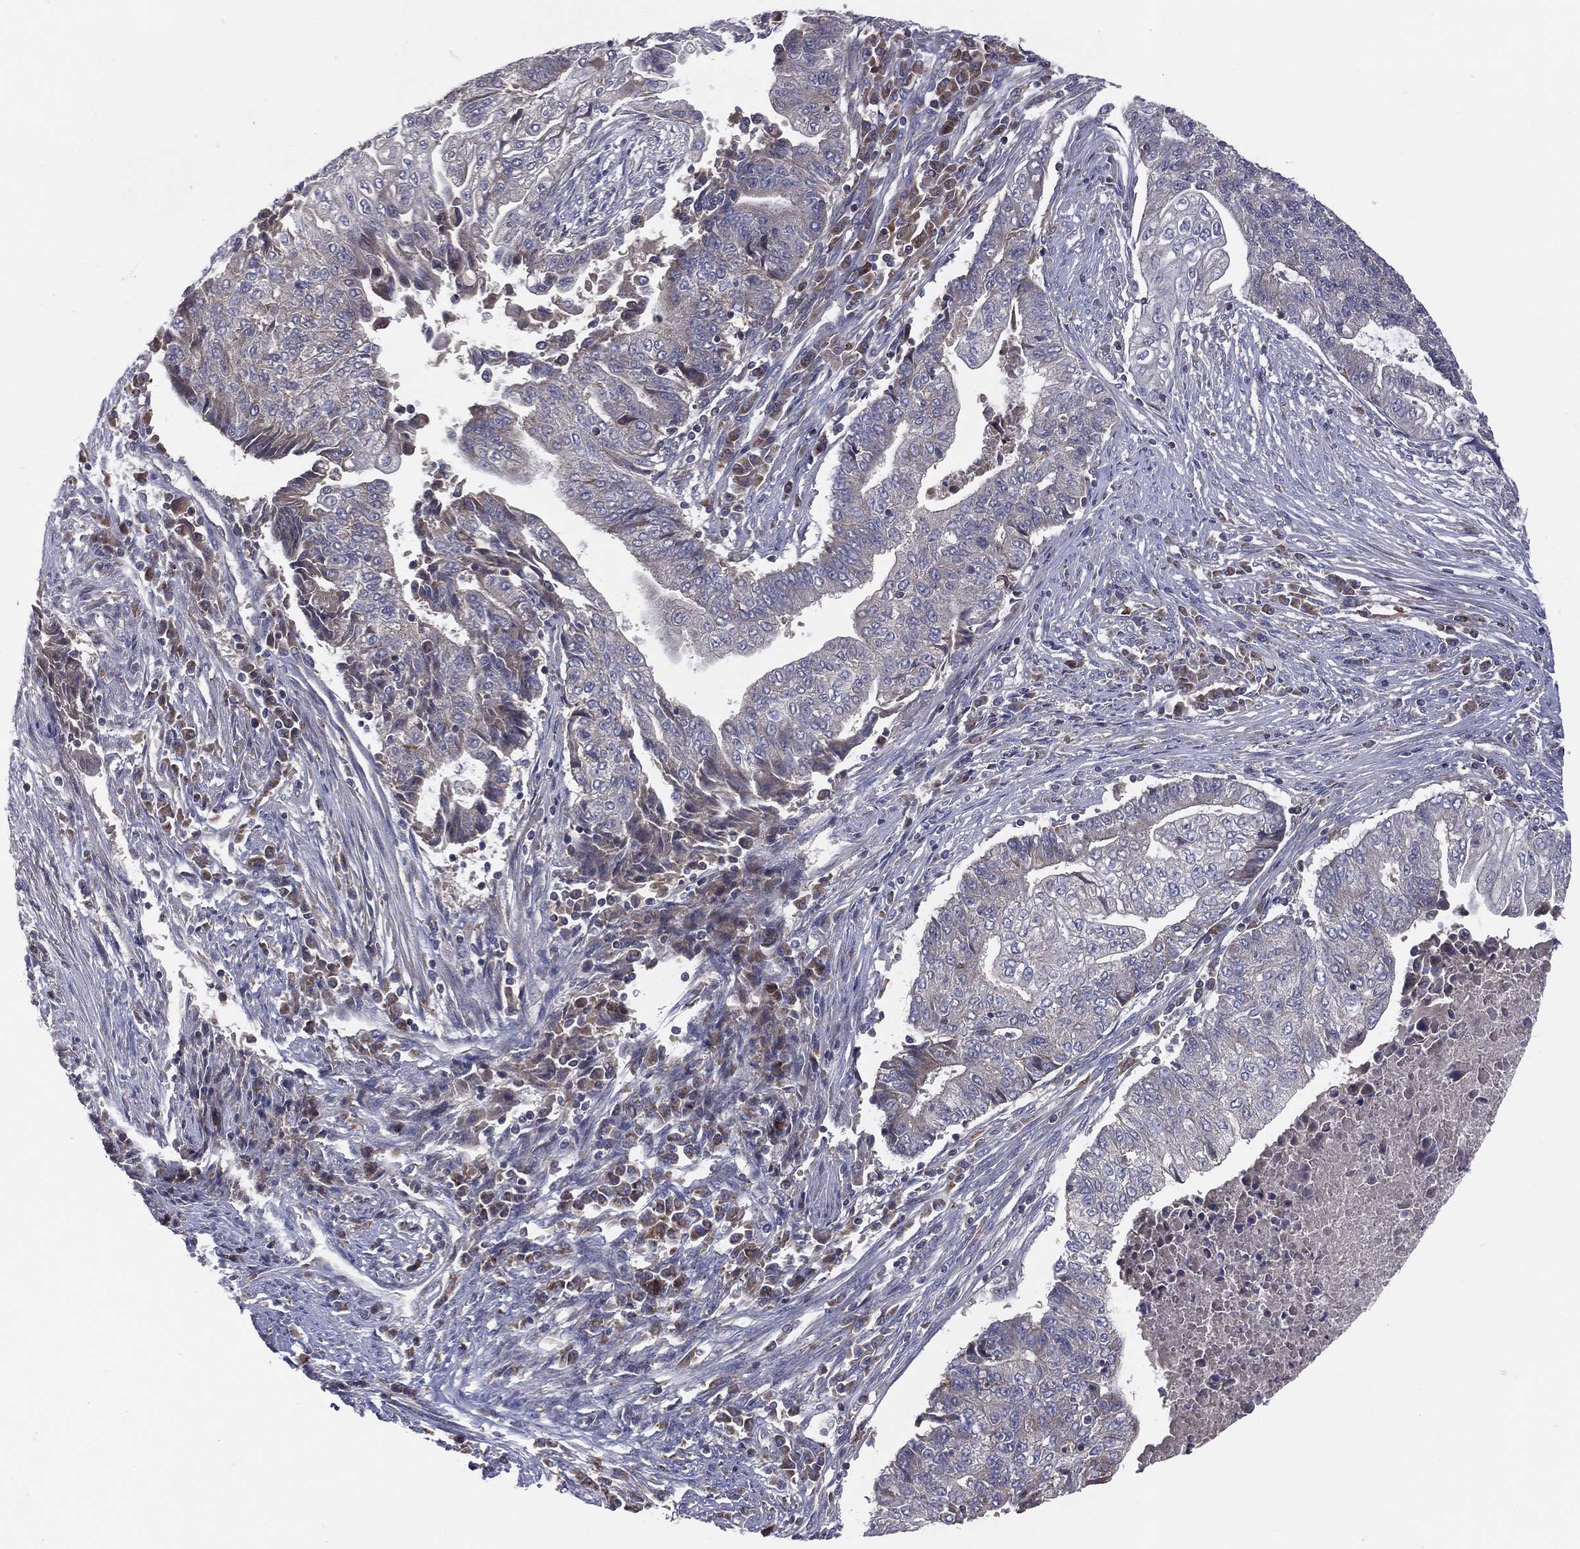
{"staining": {"intensity": "negative", "quantity": "none", "location": "none"}, "tissue": "endometrial cancer", "cell_type": "Tumor cells", "image_type": "cancer", "snomed": [{"axis": "morphology", "description": "Adenocarcinoma, NOS"}, {"axis": "topography", "description": "Uterus"}, {"axis": "topography", "description": "Endometrium"}], "caption": "Tumor cells show no significant expression in endometrial cancer. (Stains: DAB (3,3'-diaminobenzidine) immunohistochemistry (IHC) with hematoxylin counter stain, Microscopy: brightfield microscopy at high magnification).", "gene": "STARD3", "patient": {"sex": "female", "age": 54}}